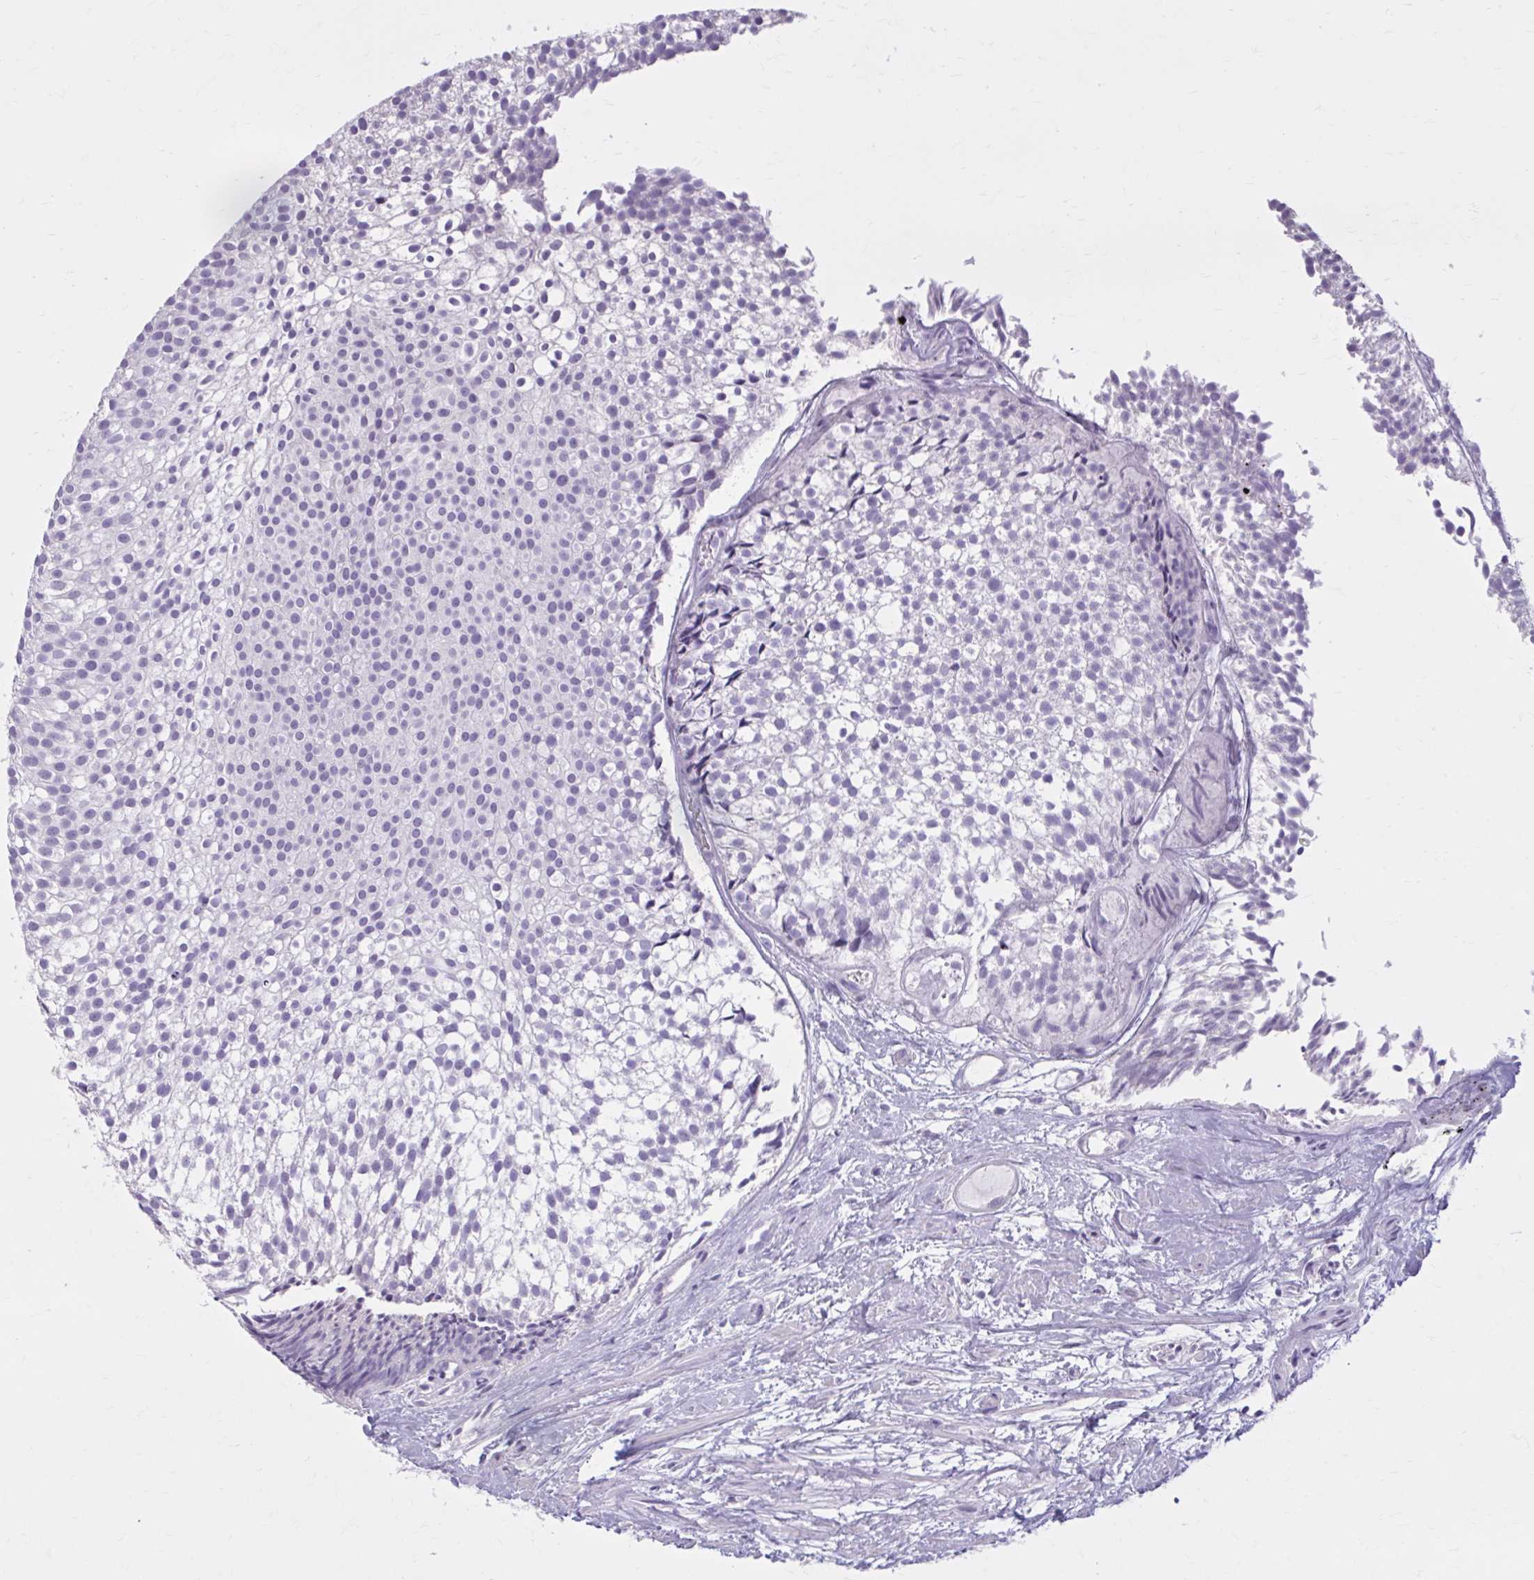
{"staining": {"intensity": "negative", "quantity": "none", "location": "none"}, "tissue": "urothelial cancer", "cell_type": "Tumor cells", "image_type": "cancer", "snomed": [{"axis": "morphology", "description": "Urothelial carcinoma, Low grade"}, {"axis": "topography", "description": "Urinary bladder"}], "caption": "Immunohistochemistry (IHC) photomicrograph of human urothelial cancer stained for a protein (brown), which exhibits no staining in tumor cells.", "gene": "OR4B1", "patient": {"sex": "male", "age": 91}}